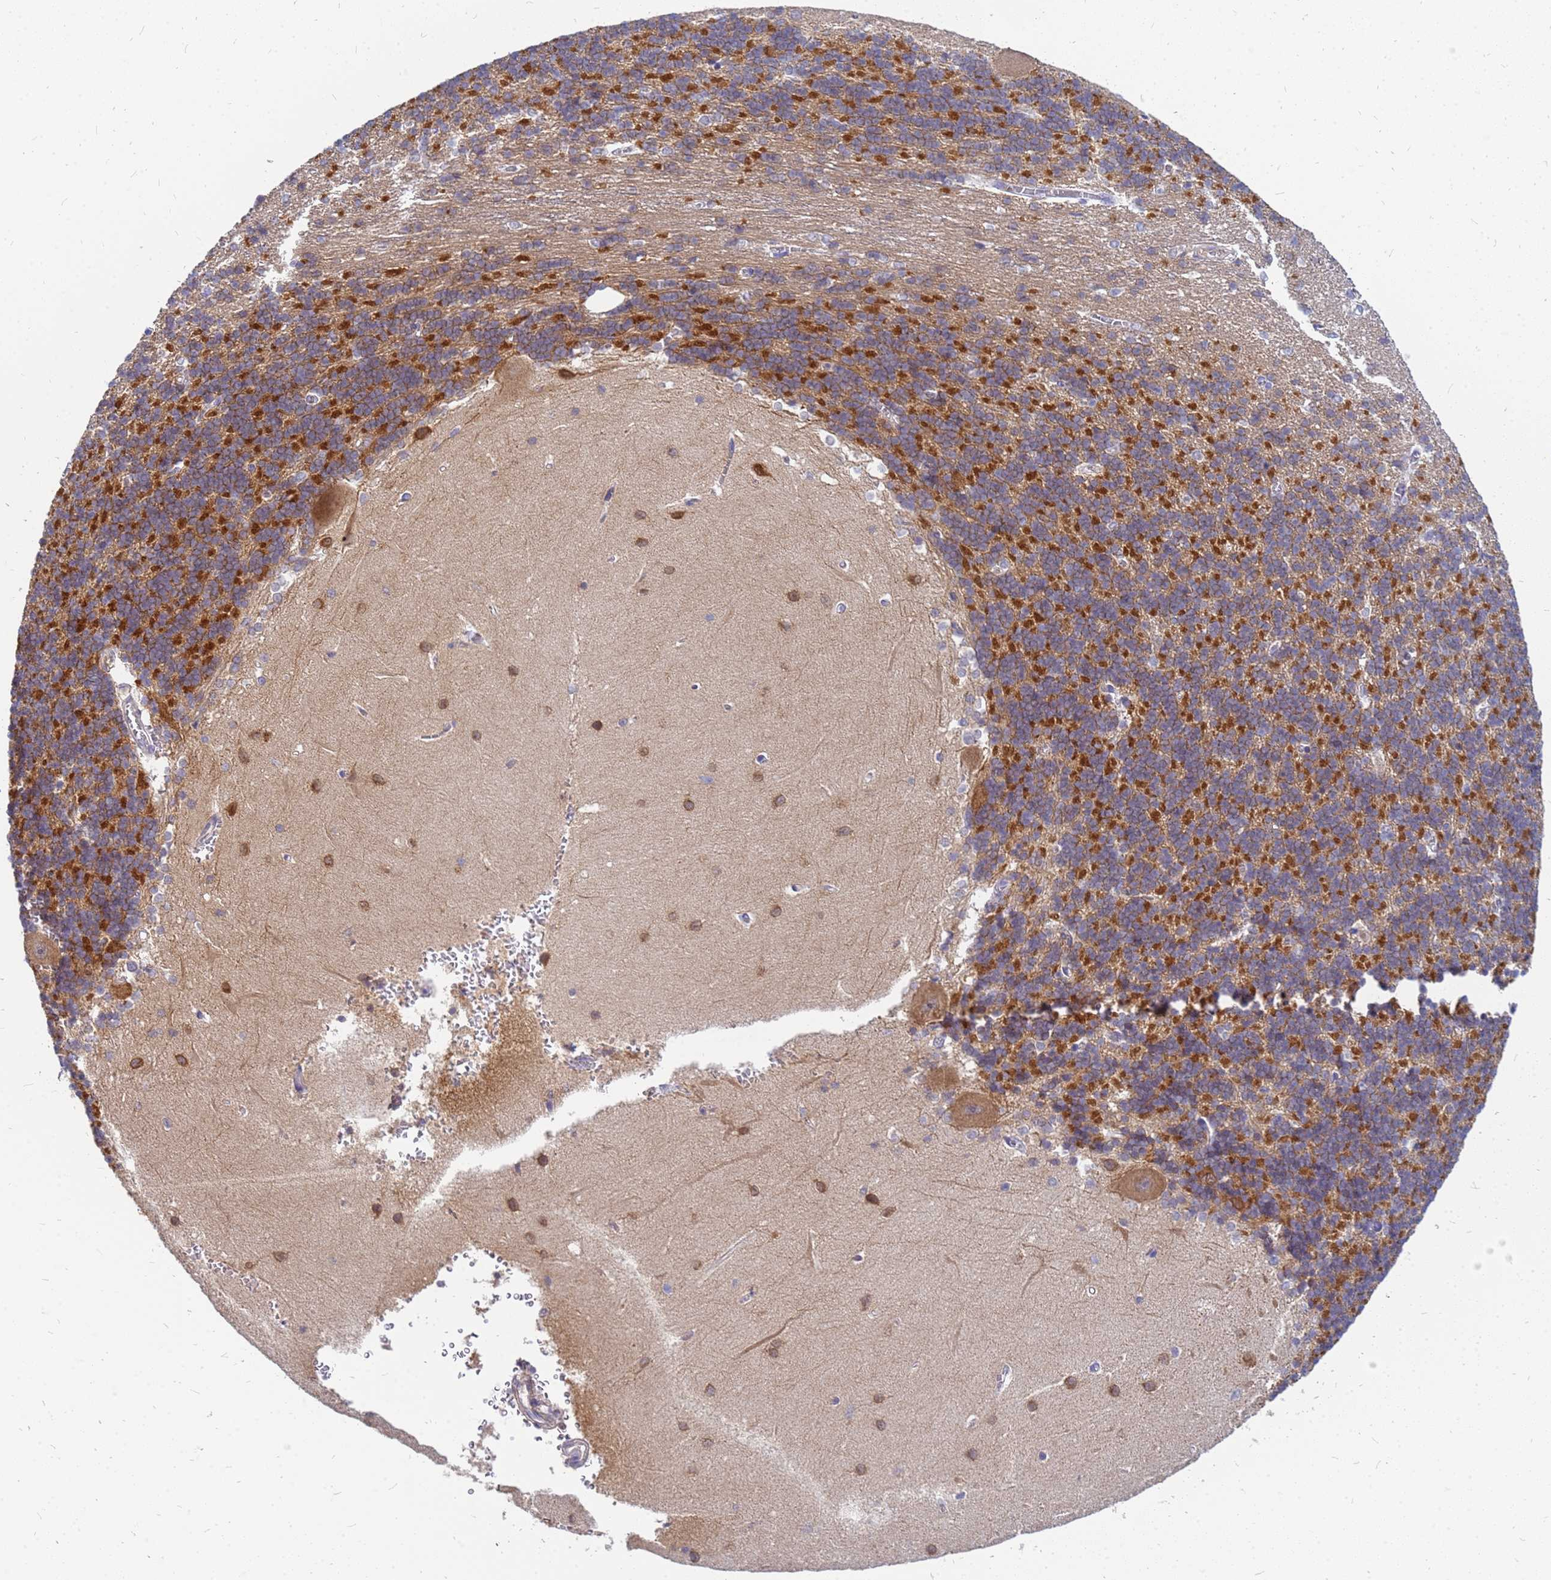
{"staining": {"intensity": "strong", "quantity": "25%-75%", "location": "cytoplasmic/membranous"}, "tissue": "cerebellum", "cell_type": "Cells in granular layer", "image_type": "normal", "snomed": [{"axis": "morphology", "description": "Normal tissue, NOS"}, {"axis": "topography", "description": "Cerebellum"}], "caption": "Cells in granular layer demonstrate strong cytoplasmic/membranous expression in approximately 25%-75% of cells in unremarkable cerebellum.", "gene": "SRGAP3", "patient": {"sex": "male", "age": 37}}